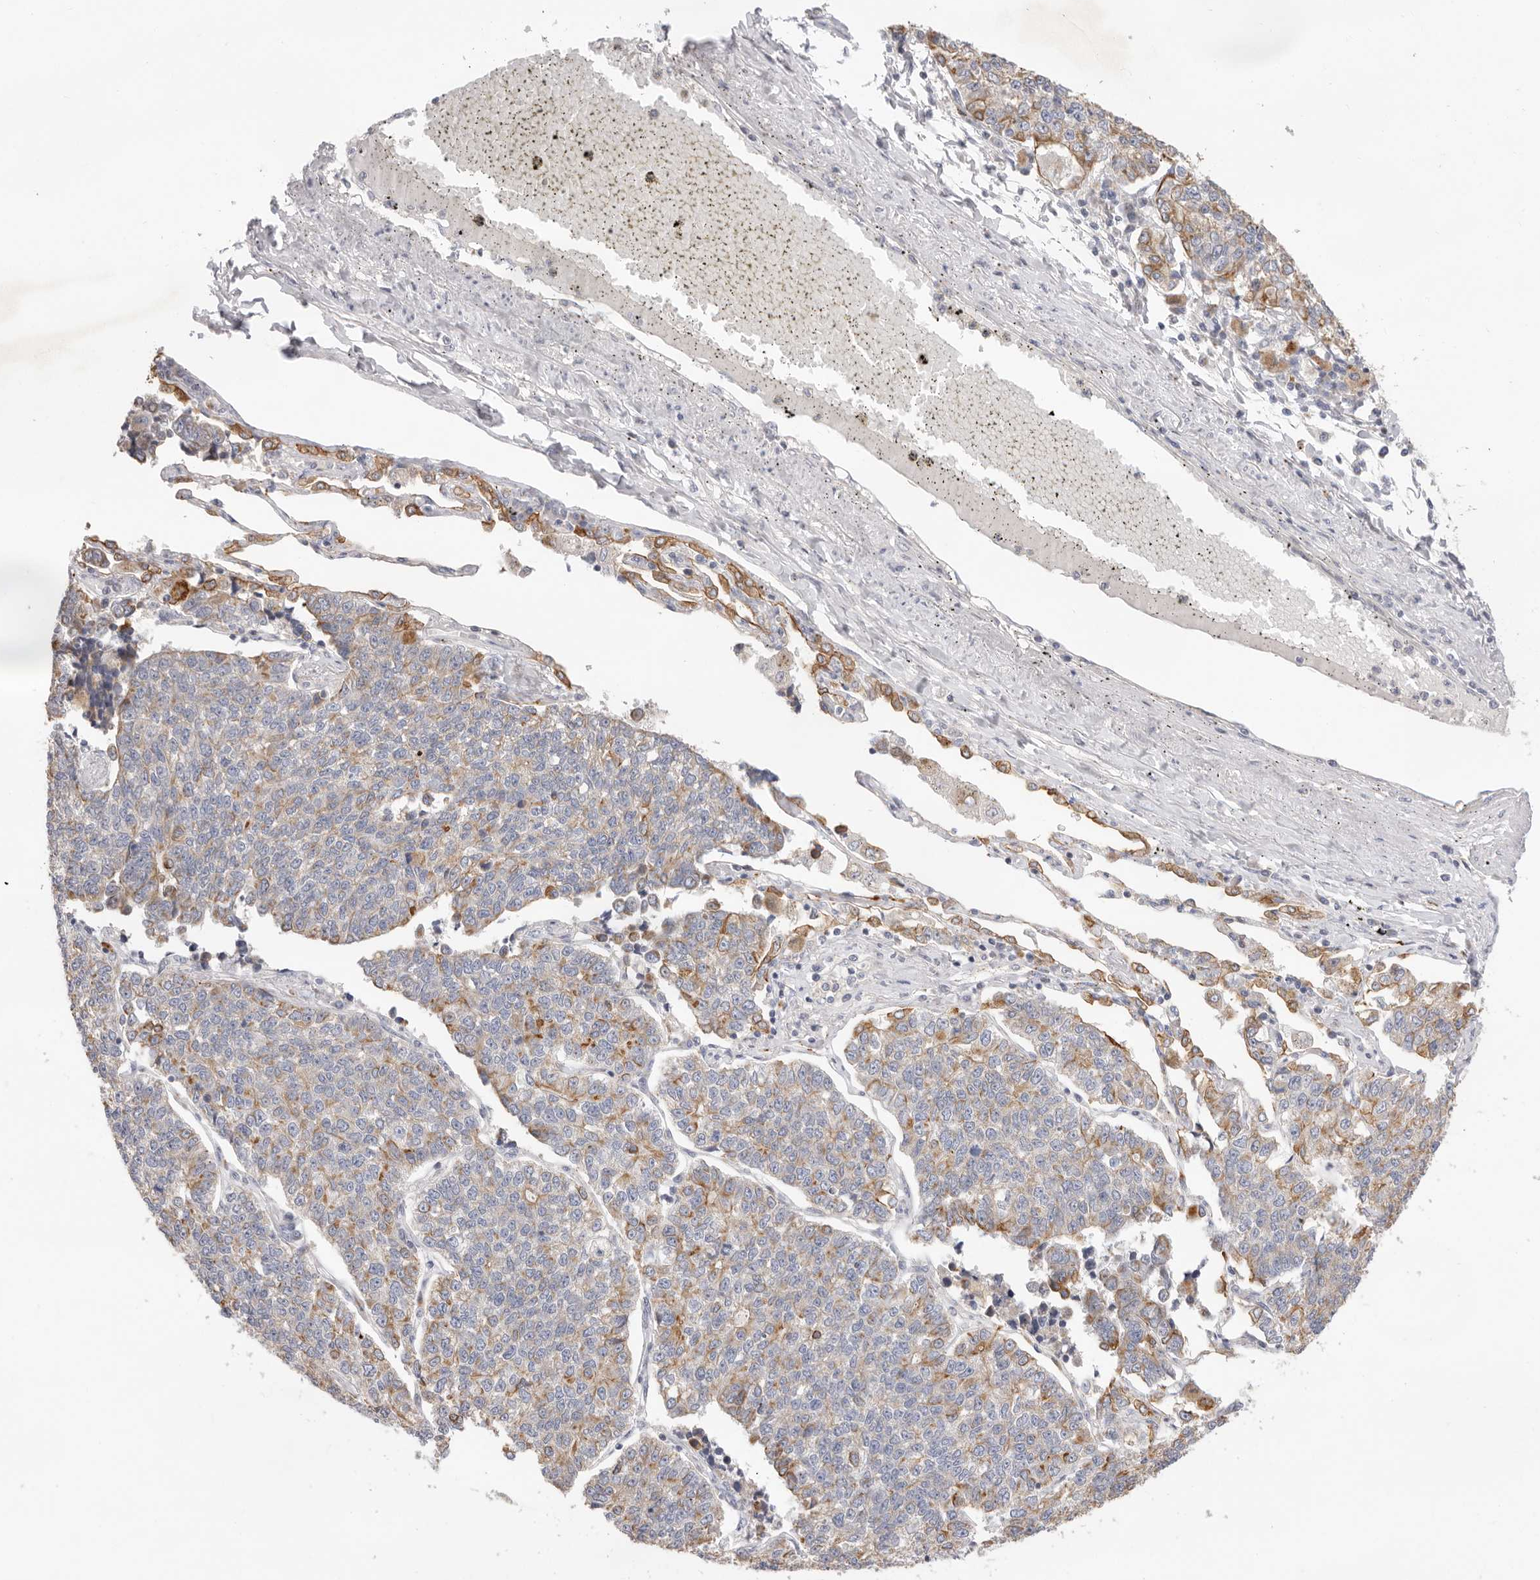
{"staining": {"intensity": "moderate", "quantity": "25%-75%", "location": "cytoplasmic/membranous"}, "tissue": "lung cancer", "cell_type": "Tumor cells", "image_type": "cancer", "snomed": [{"axis": "morphology", "description": "Adenocarcinoma, NOS"}, {"axis": "topography", "description": "Lung"}], "caption": "The micrograph reveals a brown stain indicating the presence of a protein in the cytoplasmic/membranous of tumor cells in adenocarcinoma (lung).", "gene": "USH1C", "patient": {"sex": "male", "age": 49}}